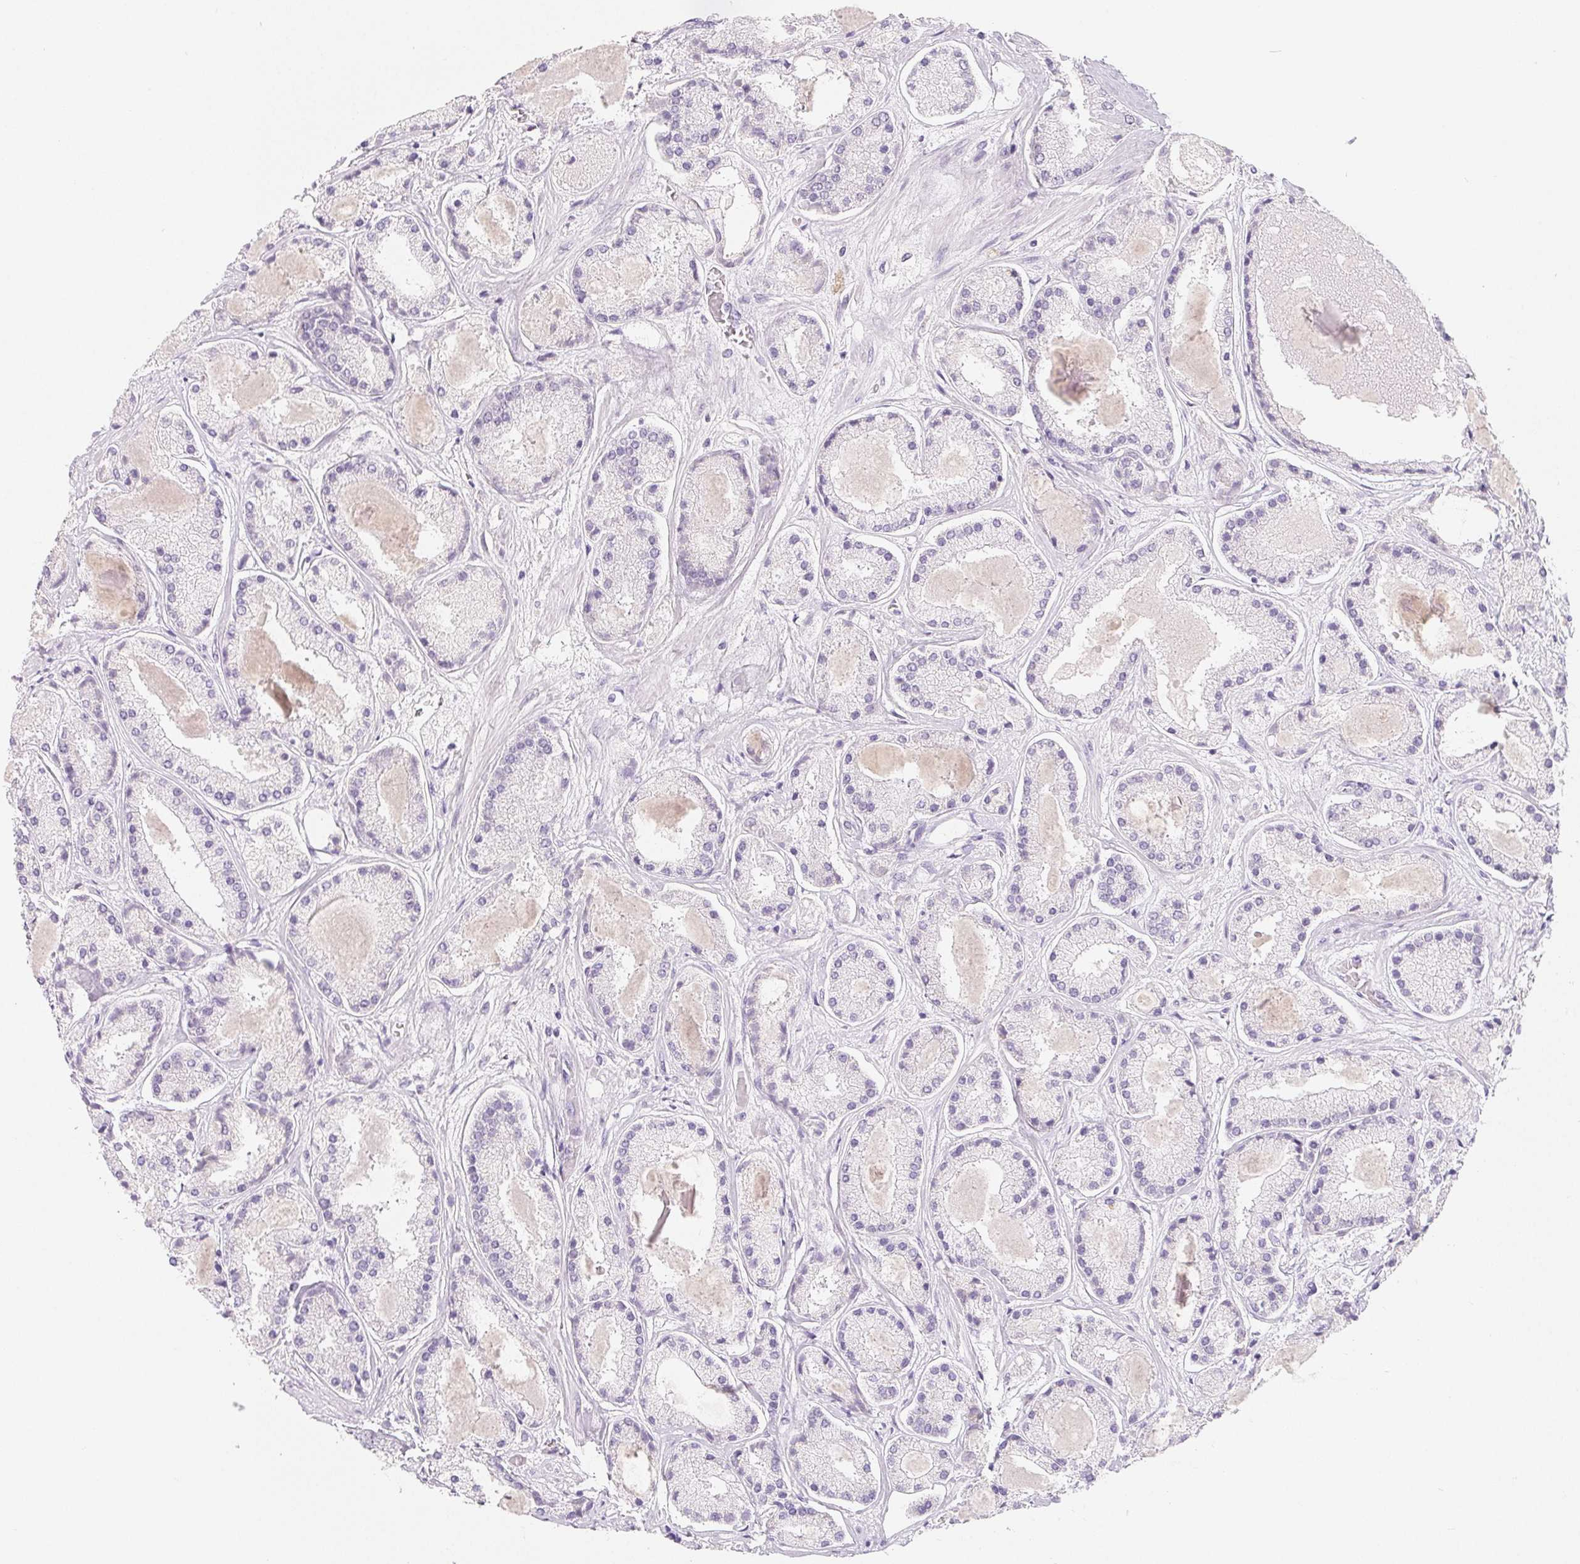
{"staining": {"intensity": "negative", "quantity": "none", "location": "none"}, "tissue": "prostate cancer", "cell_type": "Tumor cells", "image_type": "cancer", "snomed": [{"axis": "morphology", "description": "Adenocarcinoma, High grade"}, {"axis": "topography", "description": "Prostate"}], "caption": "Image shows no significant protein positivity in tumor cells of prostate cancer.", "gene": "SPACA5B", "patient": {"sex": "male", "age": 67}}